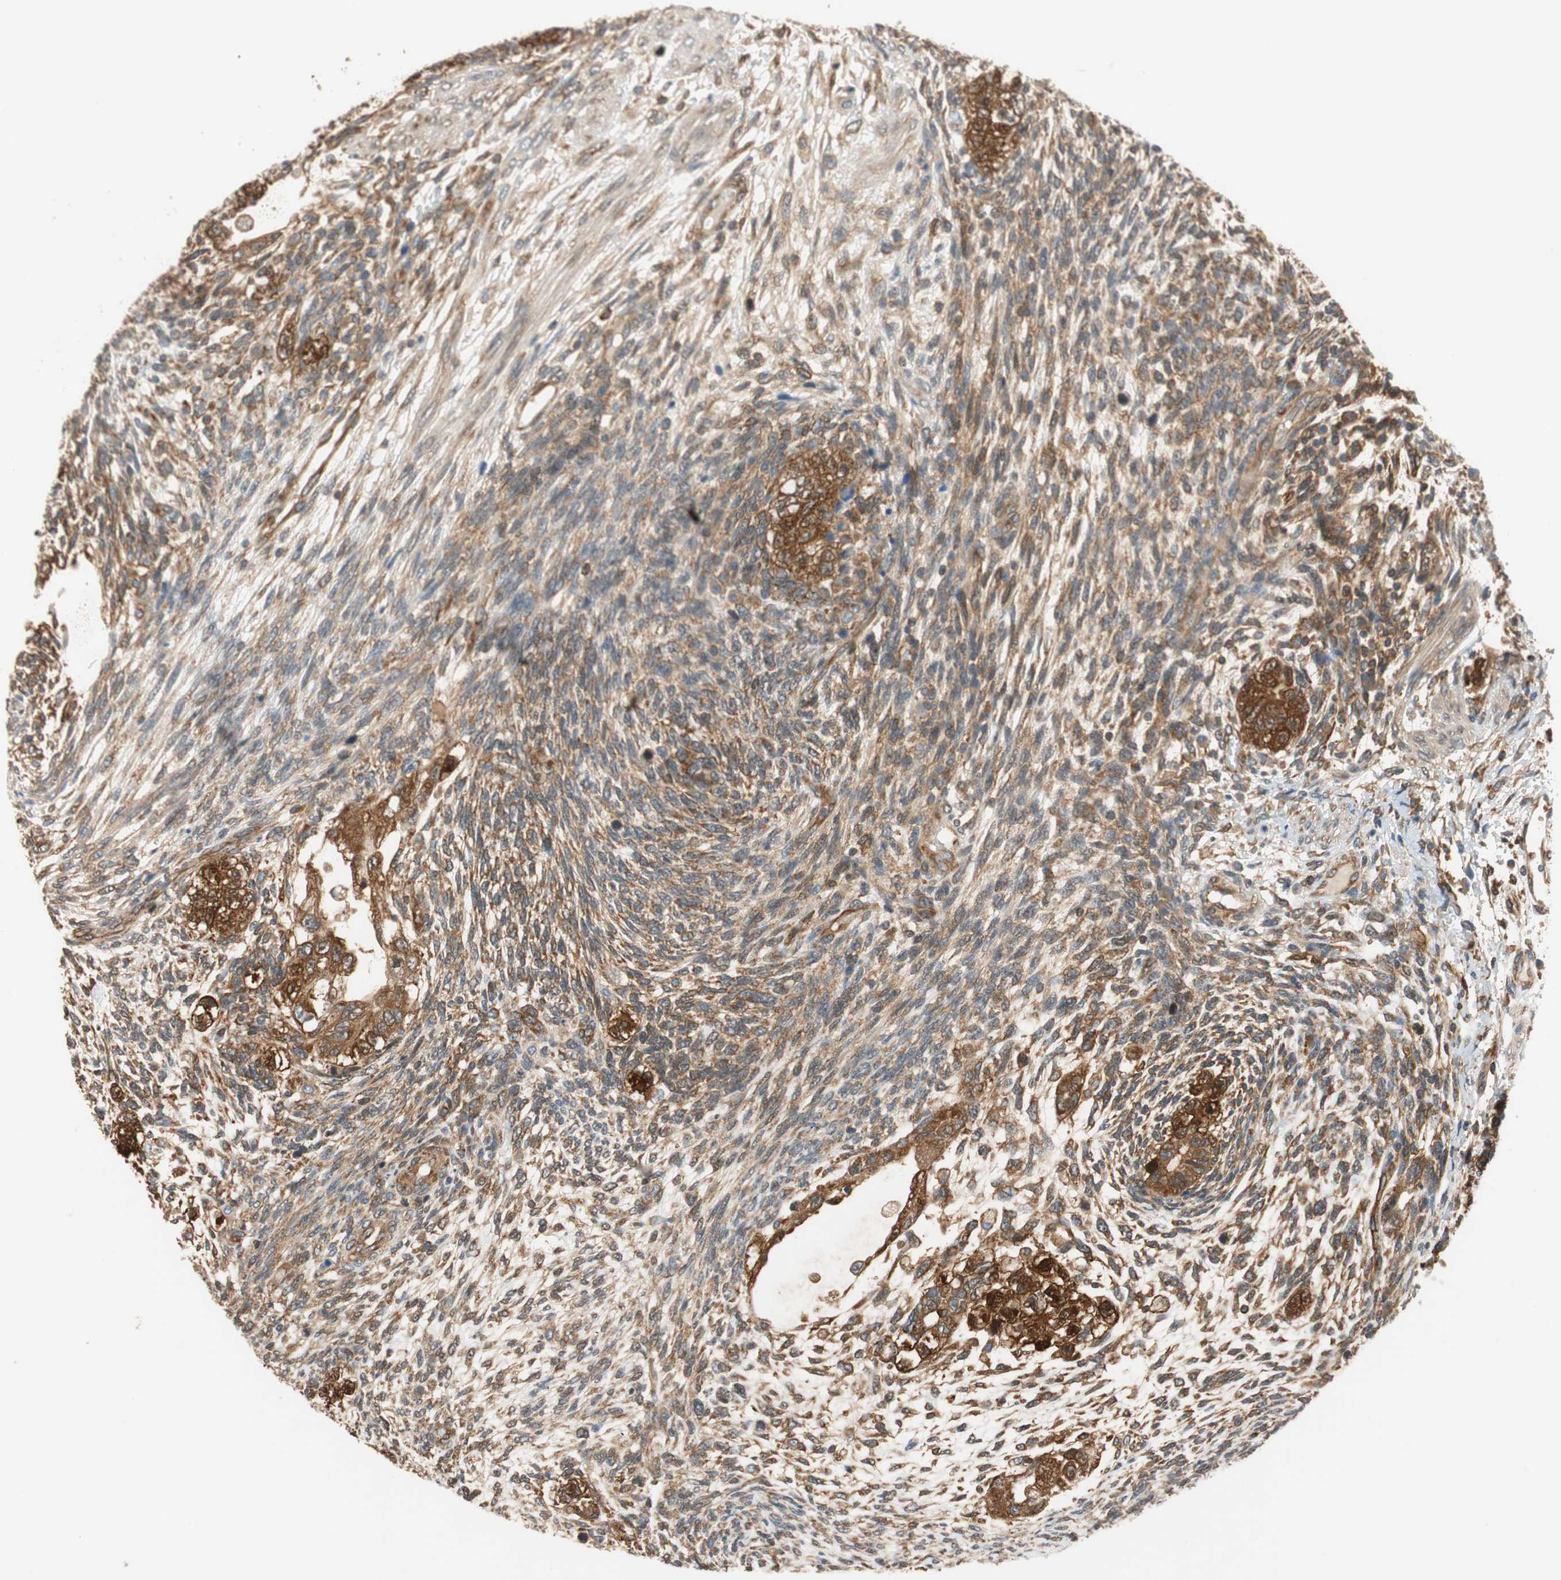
{"staining": {"intensity": "strong", "quantity": ">75%", "location": "cytoplasmic/membranous"}, "tissue": "testis cancer", "cell_type": "Tumor cells", "image_type": "cancer", "snomed": [{"axis": "morphology", "description": "Normal tissue, NOS"}, {"axis": "morphology", "description": "Carcinoma, Embryonal, NOS"}, {"axis": "topography", "description": "Testis"}], "caption": "Protein analysis of embryonal carcinoma (testis) tissue exhibits strong cytoplasmic/membranous expression in about >75% of tumor cells.", "gene": "WASL", "patient": {"sex": "male", "age": 36}}